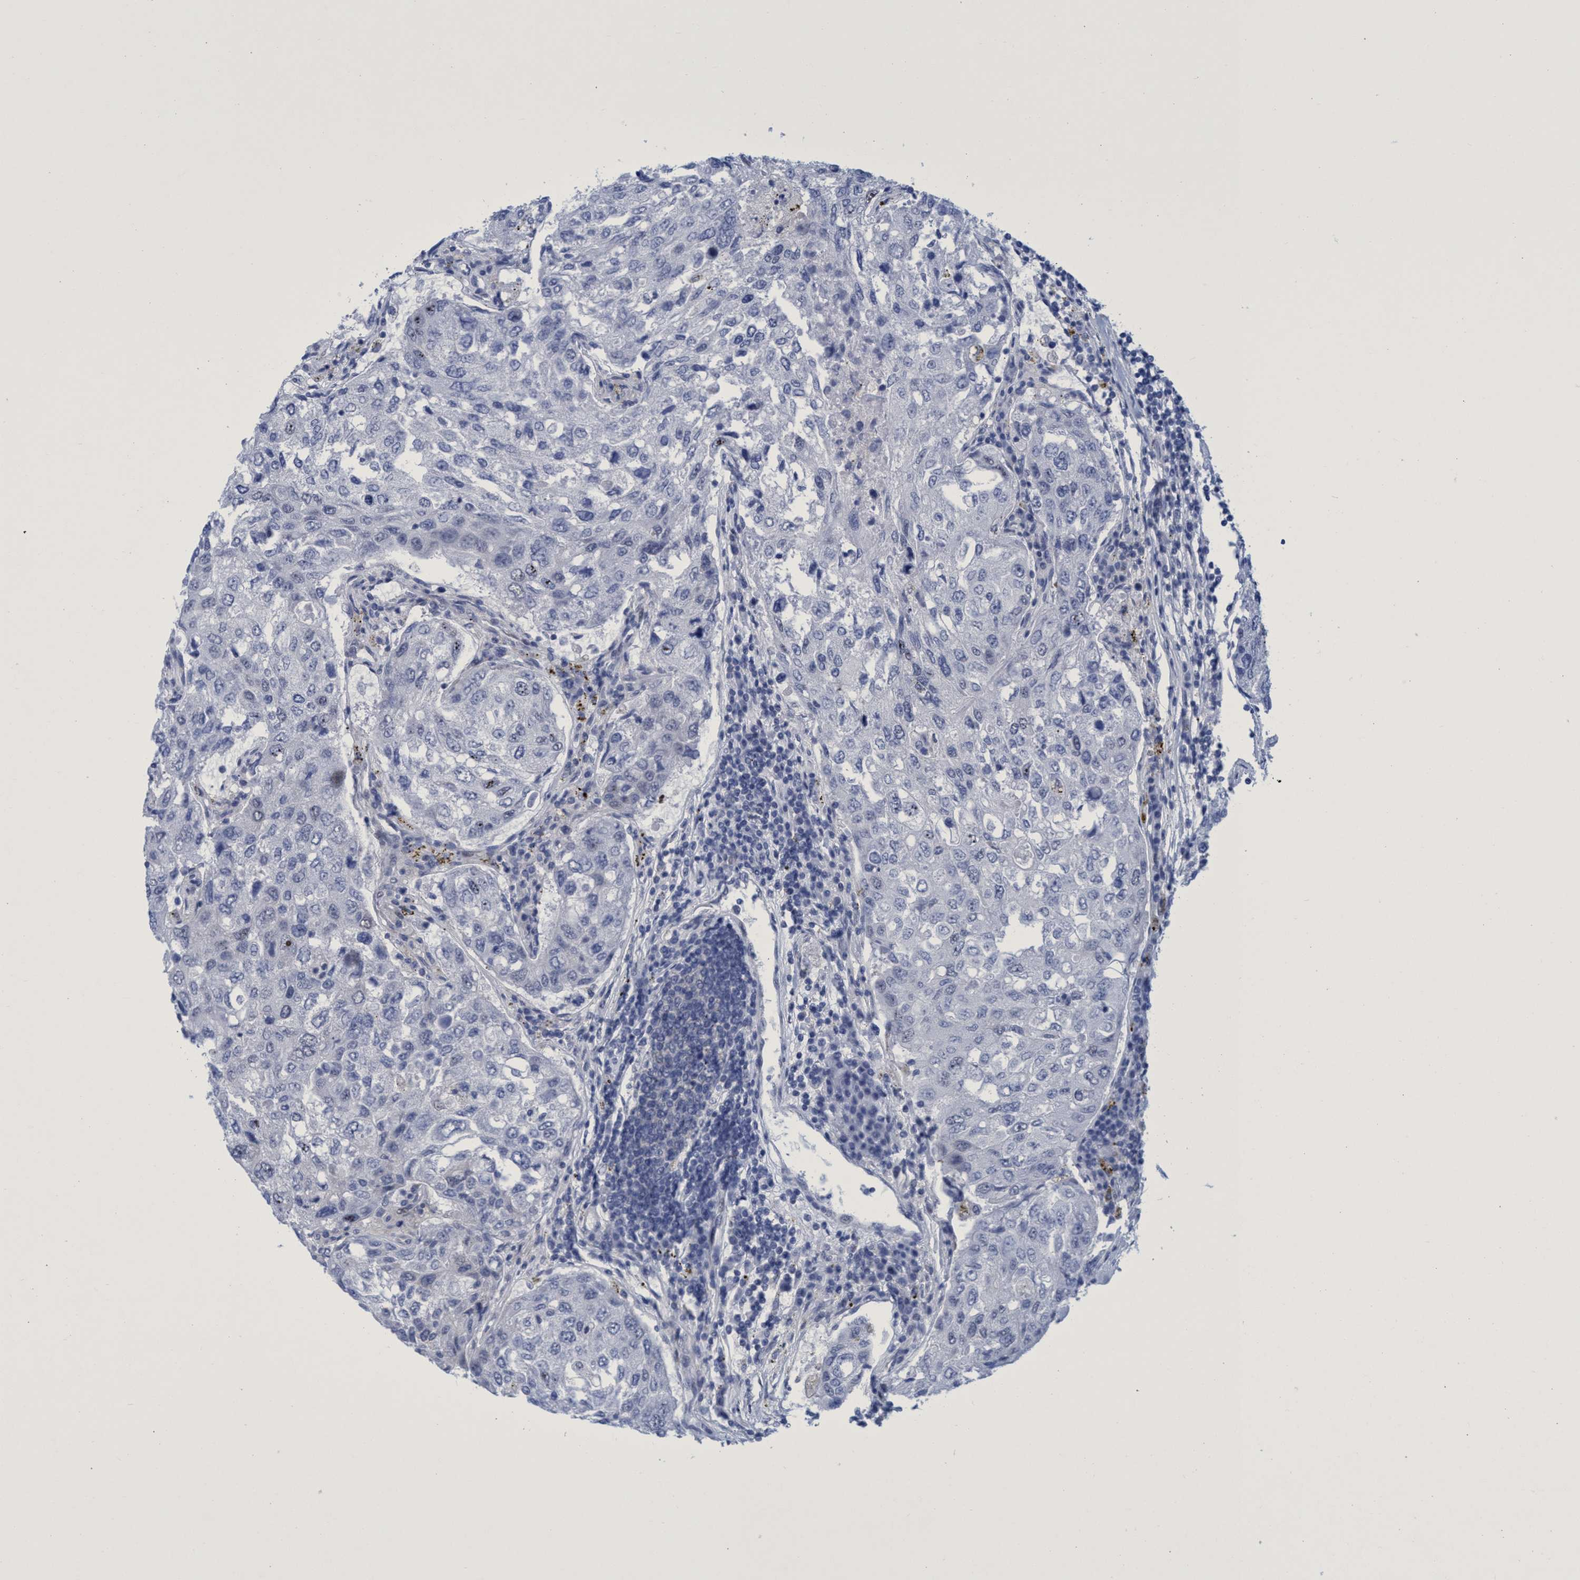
{"staining": {"intensity": "negative", "quantity": "none", "location": "none"}, "tissue": "urothelial cancer", "cell_type": "Tumor cells", "image_type": "cancer", "snomed": [{"axis": "morphology", "description": "Urothelial carcinoma, High grade"}, {"axis": "topography", "description": "Lymph node"}, {"axis": "topography", "description": "Urinary bladder"}], "caption": "Immunohistochemistry (IHC) image of neoplastic tissue: human urothelial carcinoma (high-grade) stained with DAB (3,3'-diaminobenzidine) displays no significant protein positivity in tumor cells. The staining was performed using DAB (3,3'-diaminobenzidine) to visualize the protein expression in brown, while the nuclei were stained in blue with hematoxylin (Magnification: 20x).", "gene": "R3HCC1", "patient": {"sex": "male", "age": 51}}